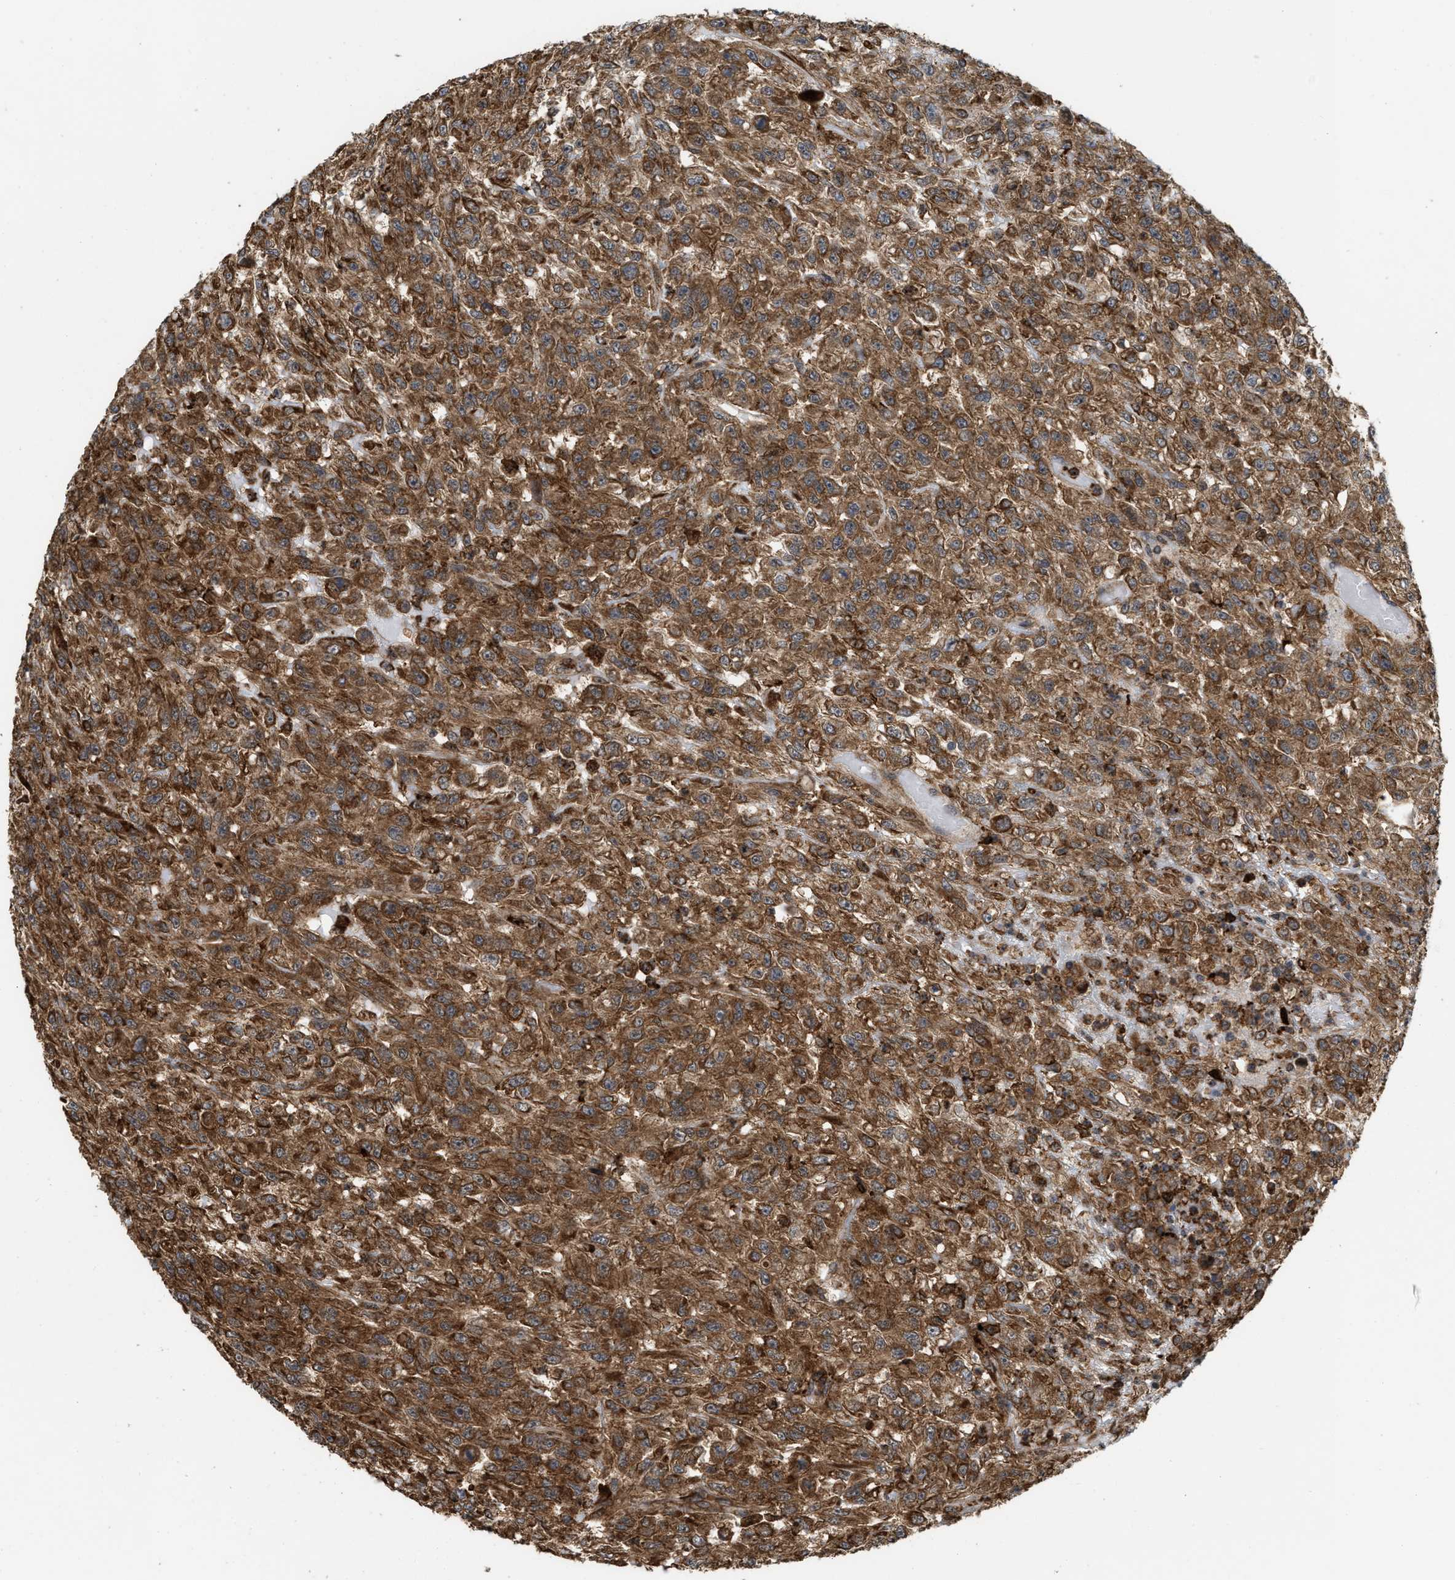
{"staining": {"intensity": "moderate", "quantity": ">75%", "location": "cytoplasmic/membranous"}, "tissue": "urothelial cancer", "cell_type": "Tumor cells", "image_type": "cancer", "snomed": [{"axis": "morphology", "description": "Urothelial carcinoma, High grade"}, {"axis": "topography", "description": "Urinary bladder"}], "caption": "Immunohistochemical staining of human high-grade urothelial carcinoma reveals moderate cytoplasmic/membranous protein staining in approximately >75% of tumor cells.", "gene": "IQCE", "patient": {"sex": "male", "age": 46}}